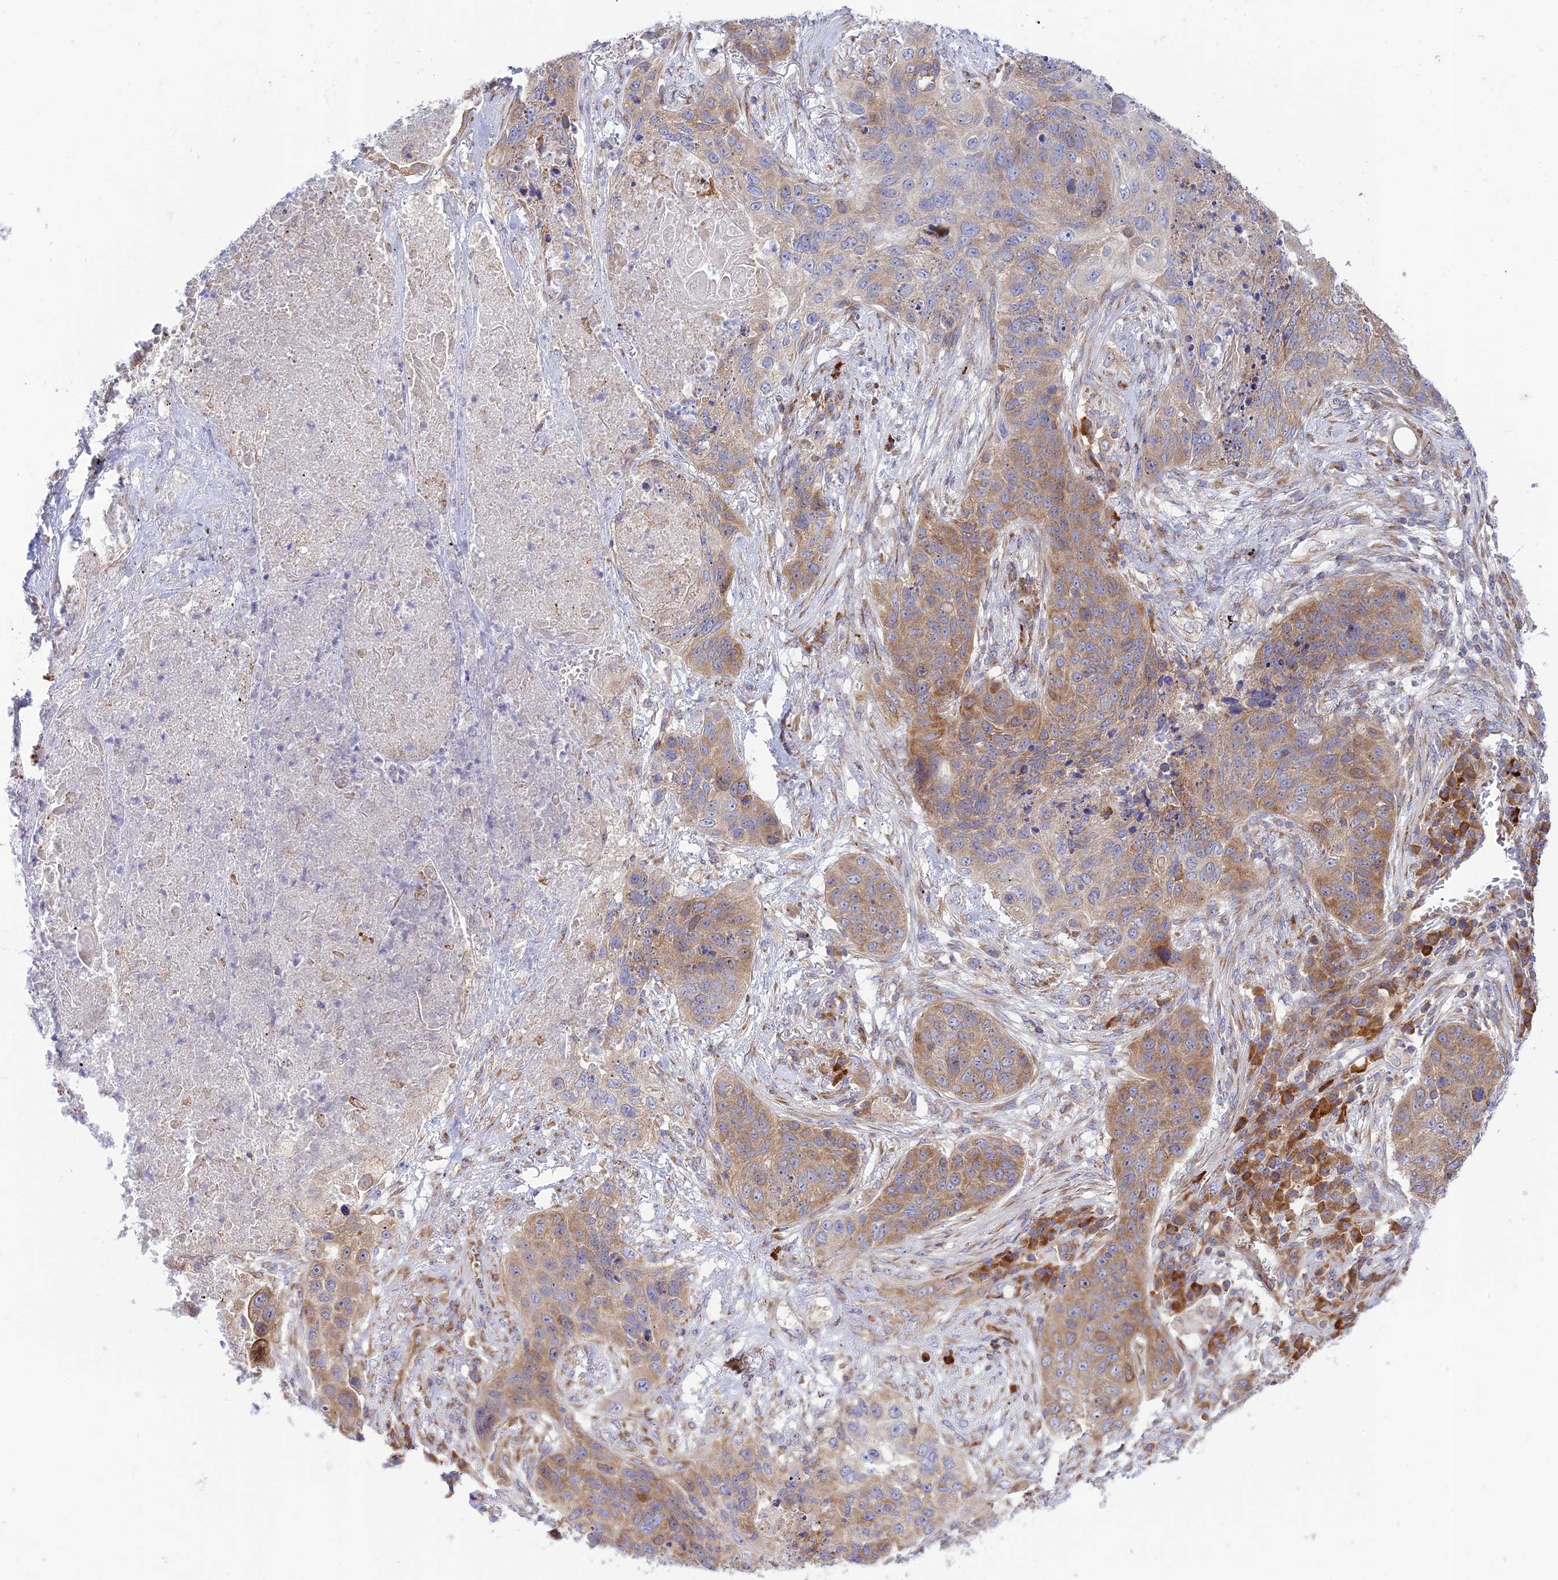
{"staining": {"intensity": "moderate", "quantity": ">75%", "location": "cytoplasmic/membranous"}, "tissue": "lung cancer", "cell_type": "Tumor cells", "image_type": "cancer", "snomed": [{"axis": "morphology", "description": "Squamous cell carcinoma, NOS"}, {"axis": "topography", "description": "Lung"}], "caption": "There is medium levels of moderate cytoplasmic/membranous staining in tumor cells of lung squamous cell carcinoma, as demonstrated by immunohistochemical staining (brown color).", "gene": "PIMREG", "patient": {"sex": "female", "age": 63}}